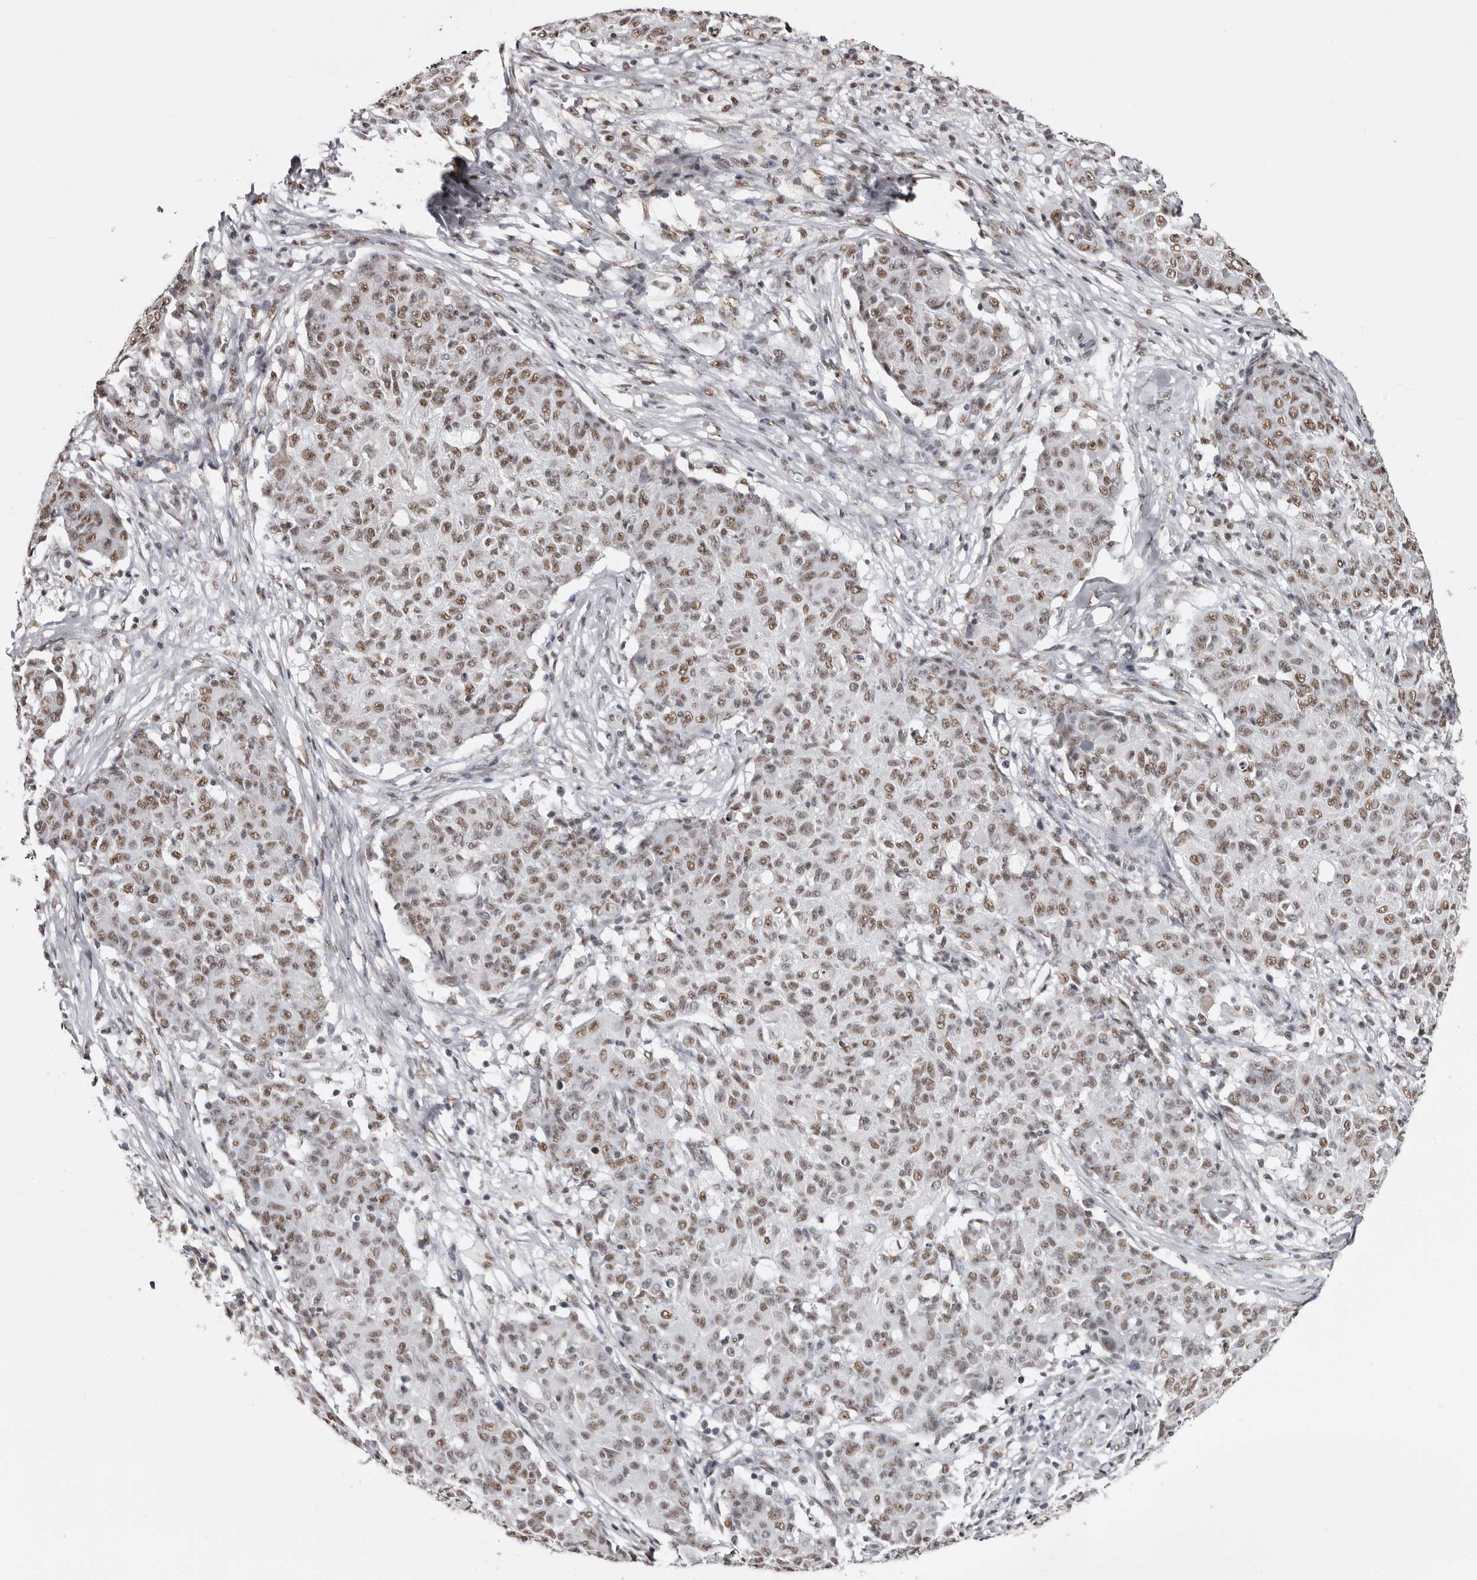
{"staining": {"intensity": "moderate", "quantity": ">75%", "location": "nuclear"}, "tissue": "ovarian cancer", "cell_type": "Tumor cells", "image_type": "cancer", "snomed": [{"axis": "morphology", "description": "Carcinoma, endometroid"}, {"axis": "topography", "description": "Ovary"}], "caption": "Immunohistochemistry (IHC) micrograph of human ovarian cancer stained for a protein (brown), which displays medium levels of moderate nuclear positivity in approximately >75% of tumor cells.", "gene": "SCAF4", "patient": {"sex": "female", "age": 42}}